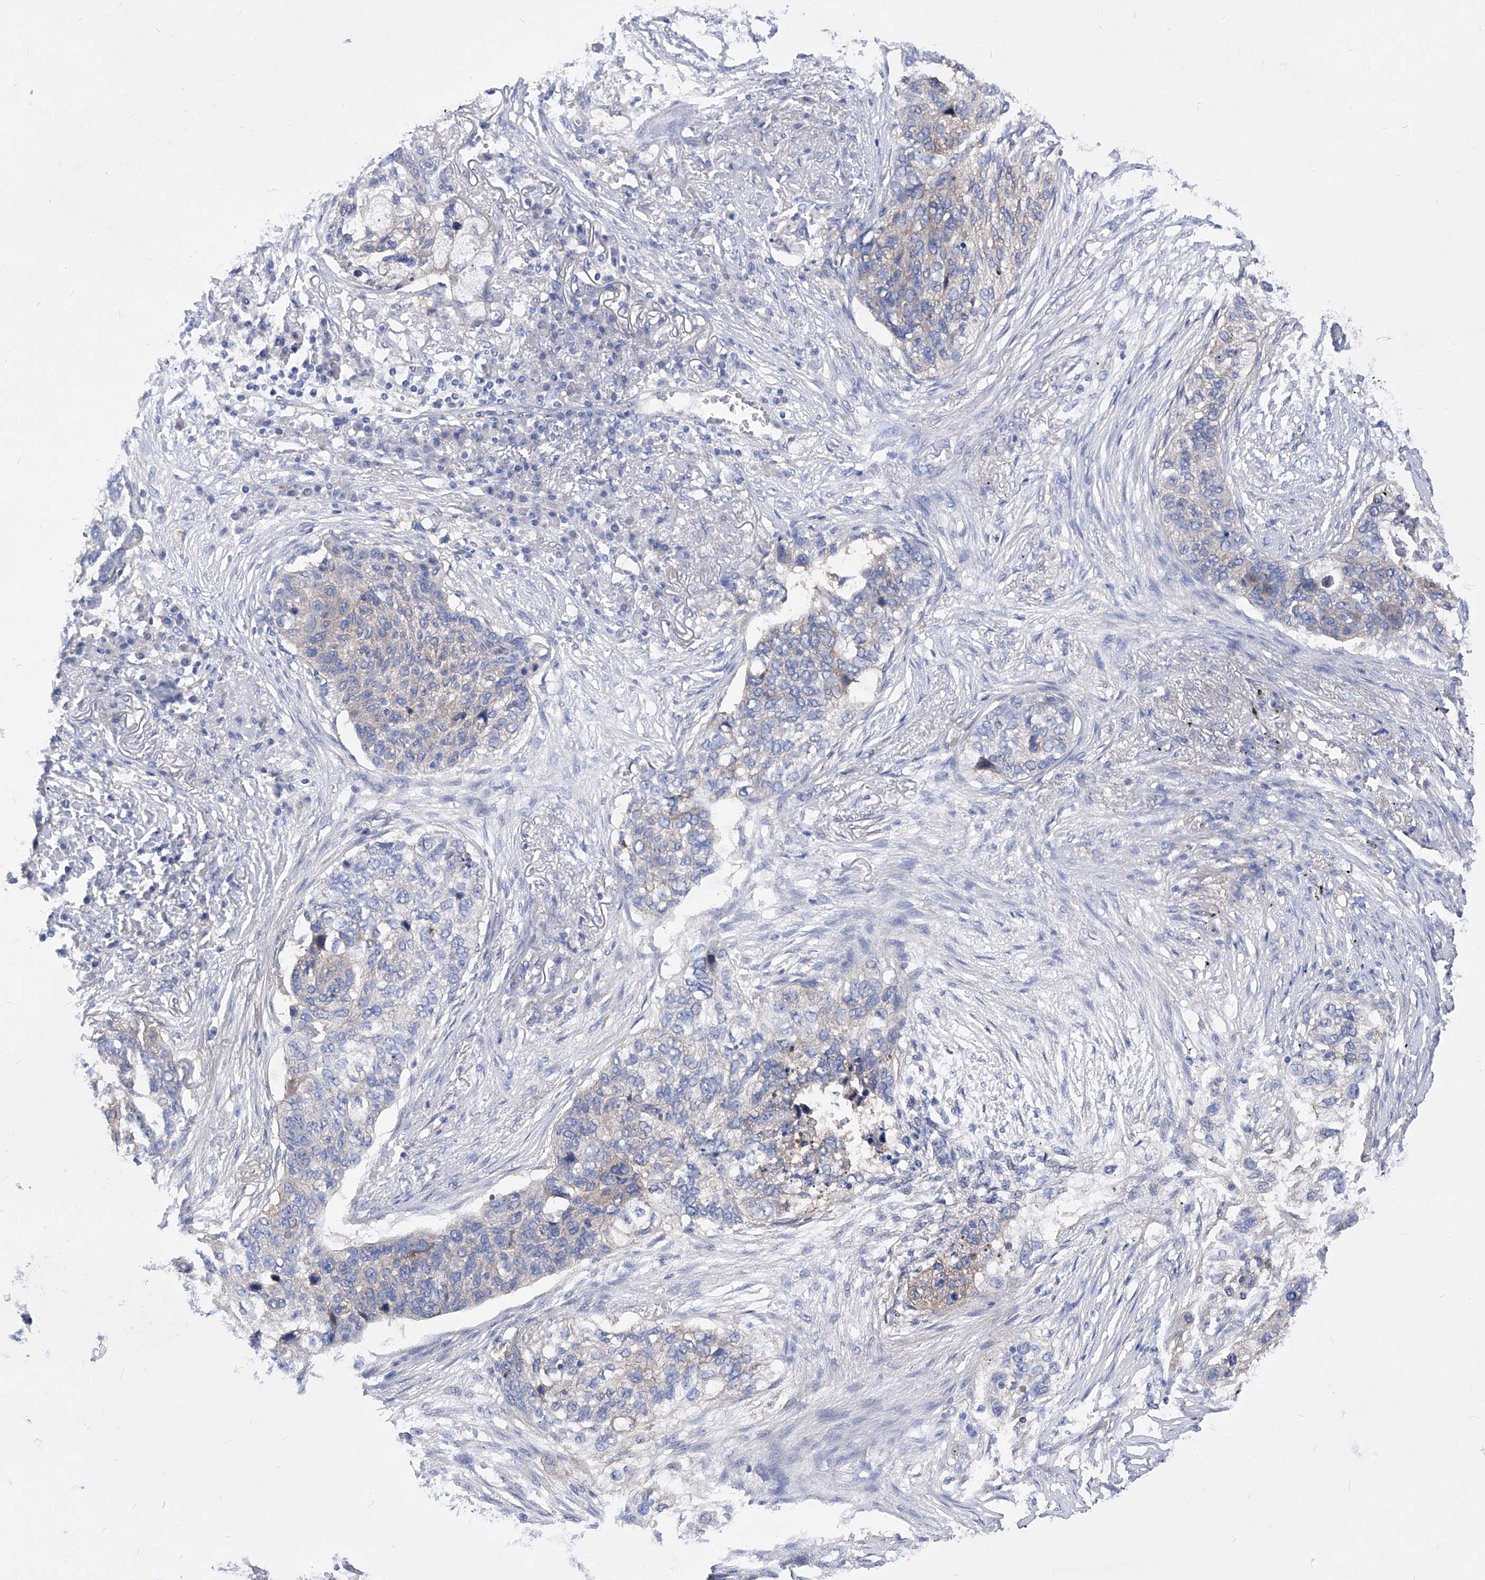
{"staining": {"intensity": "weak", "quantity": "25%-75%", "location": "cytoplasmic/membranous"}, "tissue": "lung cancer", "cell_type": "Tumor cells", "image_type": "cancer", "snomed": [{"axis": "morphology", "description": "Squamous cell carcinoma, NOS"}, {"axis": "topography", "description": "Lung"}], "caption": "Protein expression by immunohistochemistry shows weak cytoplasmic/membranous positivity in approximately 25%-75% of tumor cells in lung squamous cell carcinoma.", "gene": "XPNPEP1", "patient": {"sex": "female", "age": 63}}